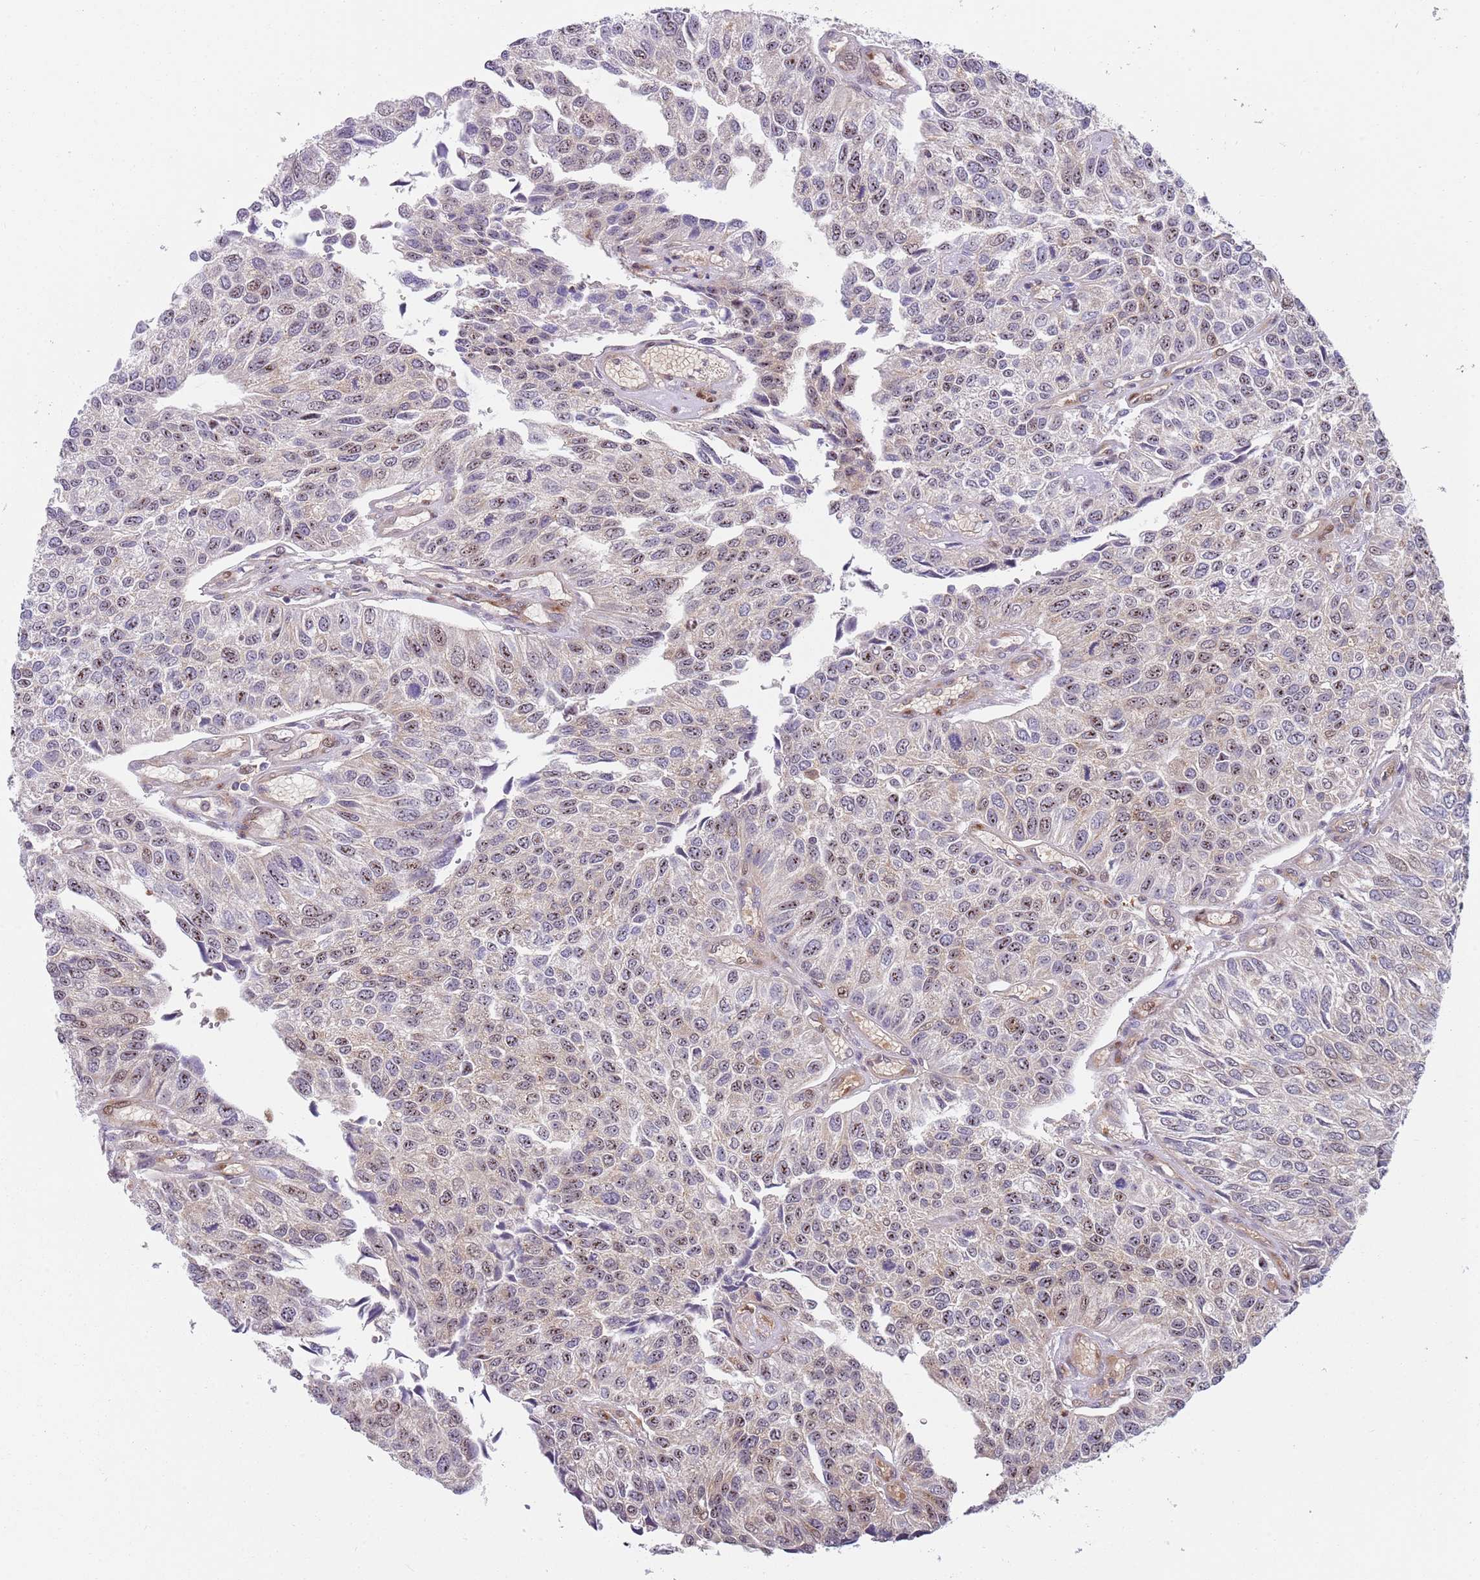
{"staining": {"intensity": "moderate", "quantity": "25%-75%", "location": "cytoplasmic/membranous,nuclear"}, "tissue": "urothelial cancer", "cell_type": "Tumor cells", "image_type": "cancer", "snomed": [{"axis": "morphology", "description": "Urothelial carcinoma, NOS"}, {"axis": "topography", "description": "Urinary bladder"}], "caption": "Moderate cytoplasmic/membranous and nuclear protein staining is identified in about 25%-75% of tumor cells in transitional cell carcinoma.", "gene": "GGA1", "patient": {"sex": "male", "age": 55}}